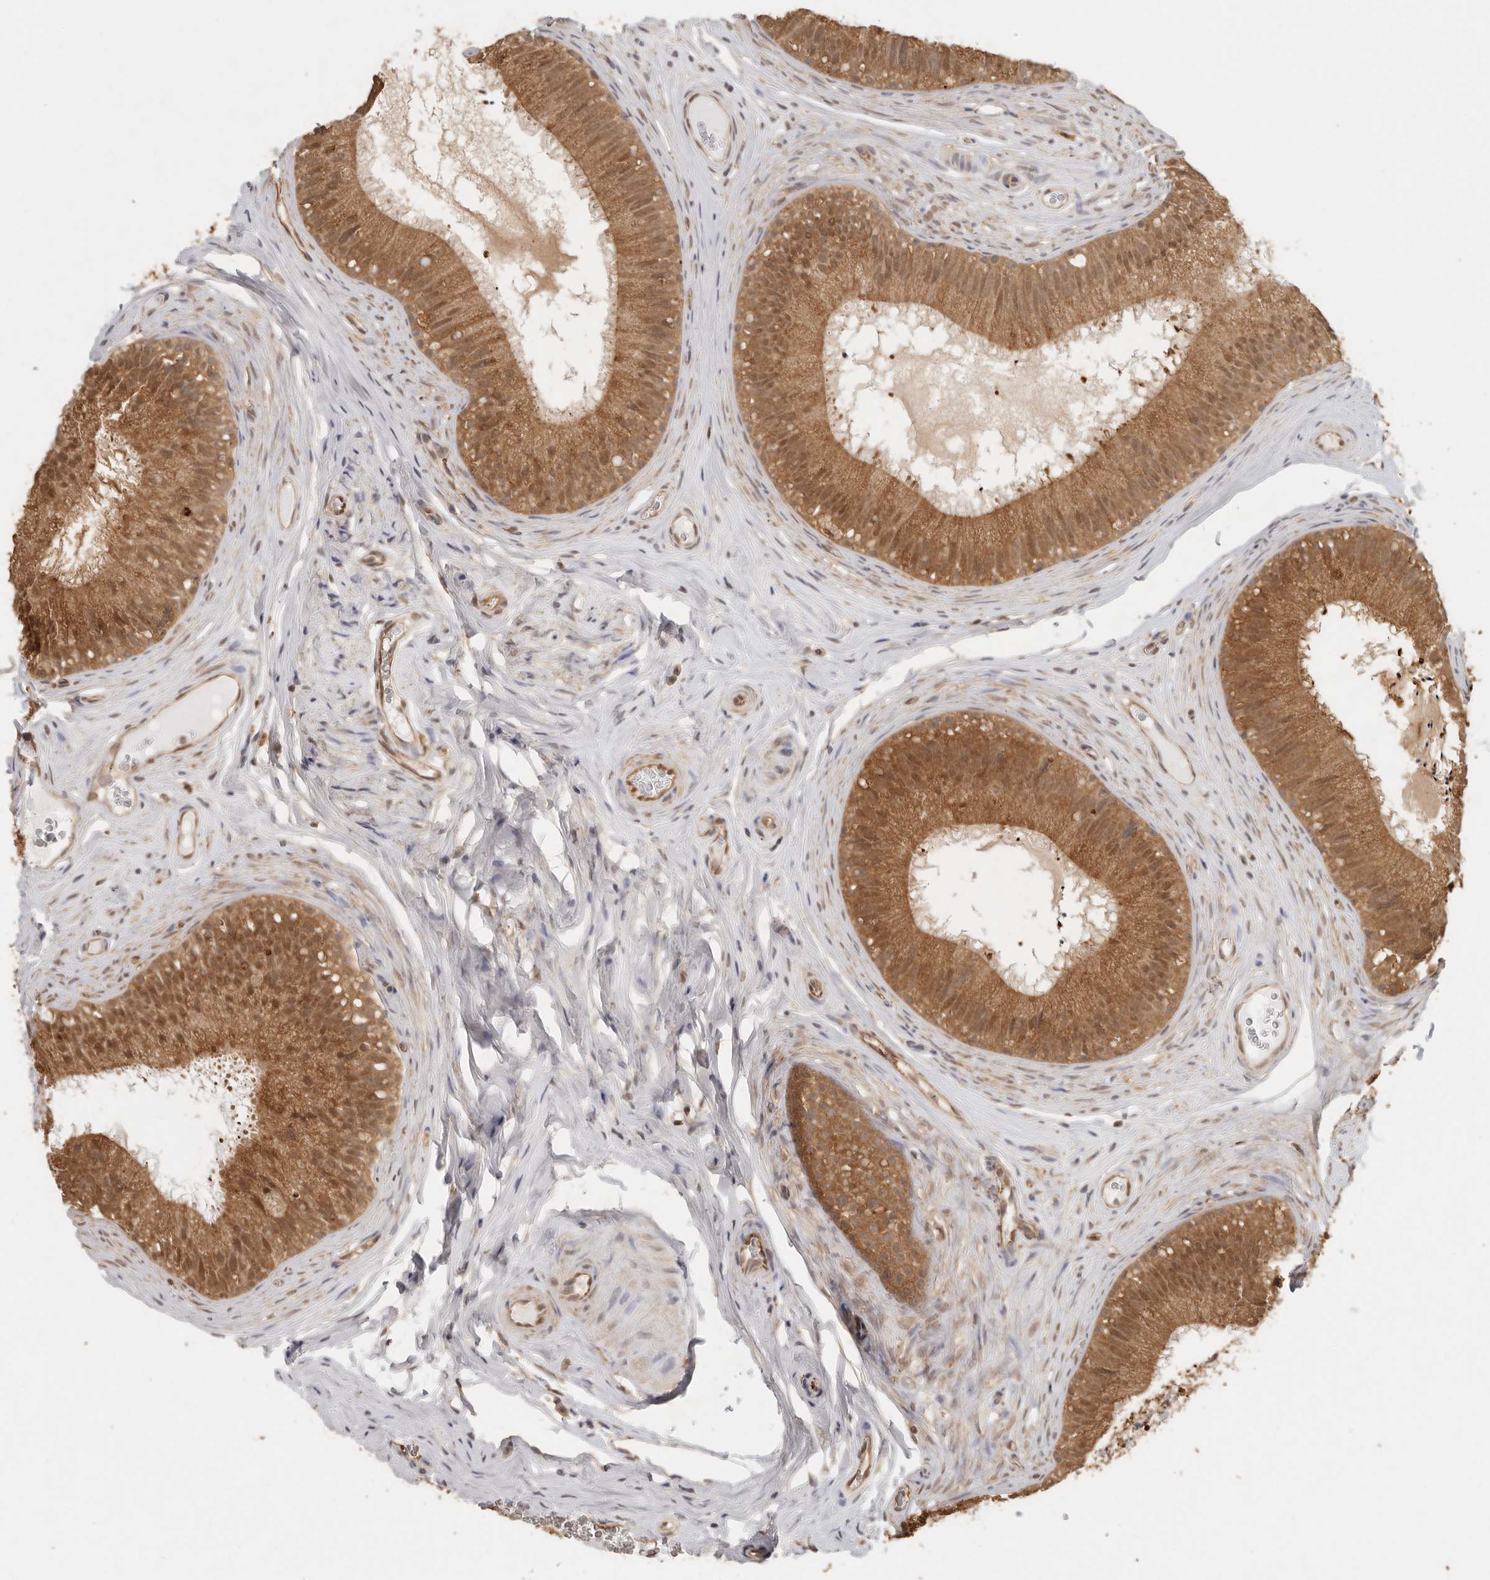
{"staining": {"intensity": "strong", "quantity": ">75%", "location": "cytoplasmic/membranous,nuclear"}, "tissue": "epididymis", "cell_type": "Glandular cells", "image_type": "normal", "snomed": [{"axis": "morphology", "description": "Normal tissue, NOS"}, {"axis": "topography", "description": "Epididymis"}], "caption": "Immunohistochemistry photomicrograph of unremarkable epididymis: human epididymis stained using IHC exhibits high levels of strong protein expression localized specifically in the cytoplasmic/membranous,nuclear of glandular cells, appearing as a cytoplasmic/membranous,nuclear brown color.", "gene": "PSMA5", "patient": {"sex": "male", "age": 29}}